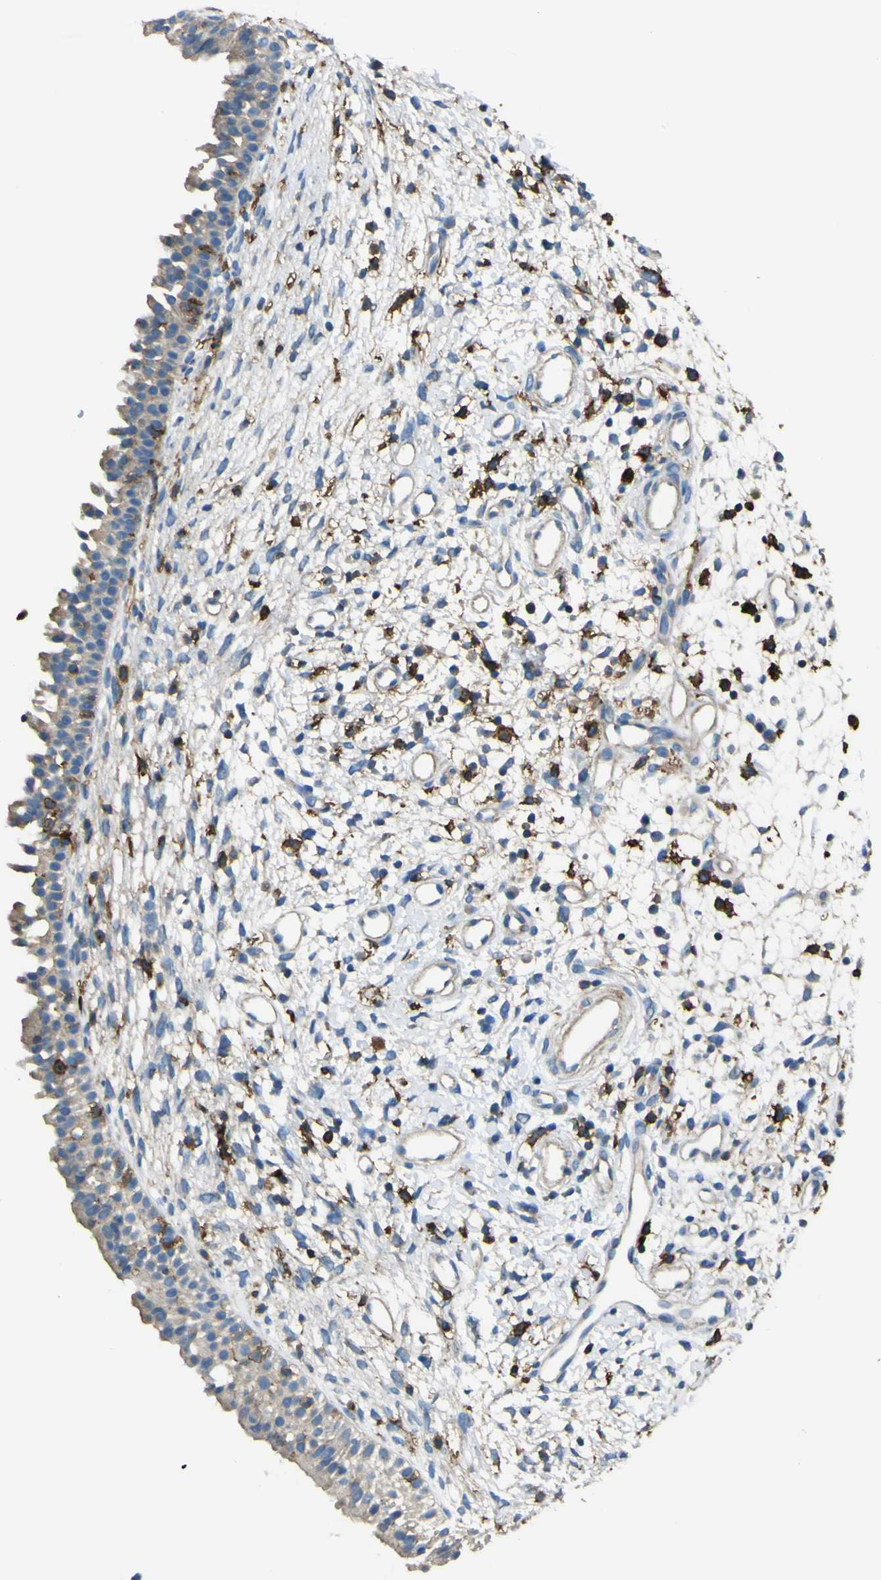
{"staining": {"intensity": "weak", "quantity": "25%-75%", "location": "cytoplasmic/membranous"}, "tissue": "nasopharynx", "cell_type": "Respiratory epithelial cells", "image_type": "normal", "snomed": [{"axis": "morphology", "description": "Normal tissue, NOS"}, {"axis": "topography", "description": "Nasopharynx"}], "caption": "Immunohistochemistry (IHC) (DAB (3,3'-diaminobenzidine)) staining of unremarkable human nasopharynx demonstrates weak cytoplasmic/membranous protein expression in about 25%-75% of respiratory epithelial cells.", "gene": "LAIR1", "patient": {"sex": "male", "age": 22}}